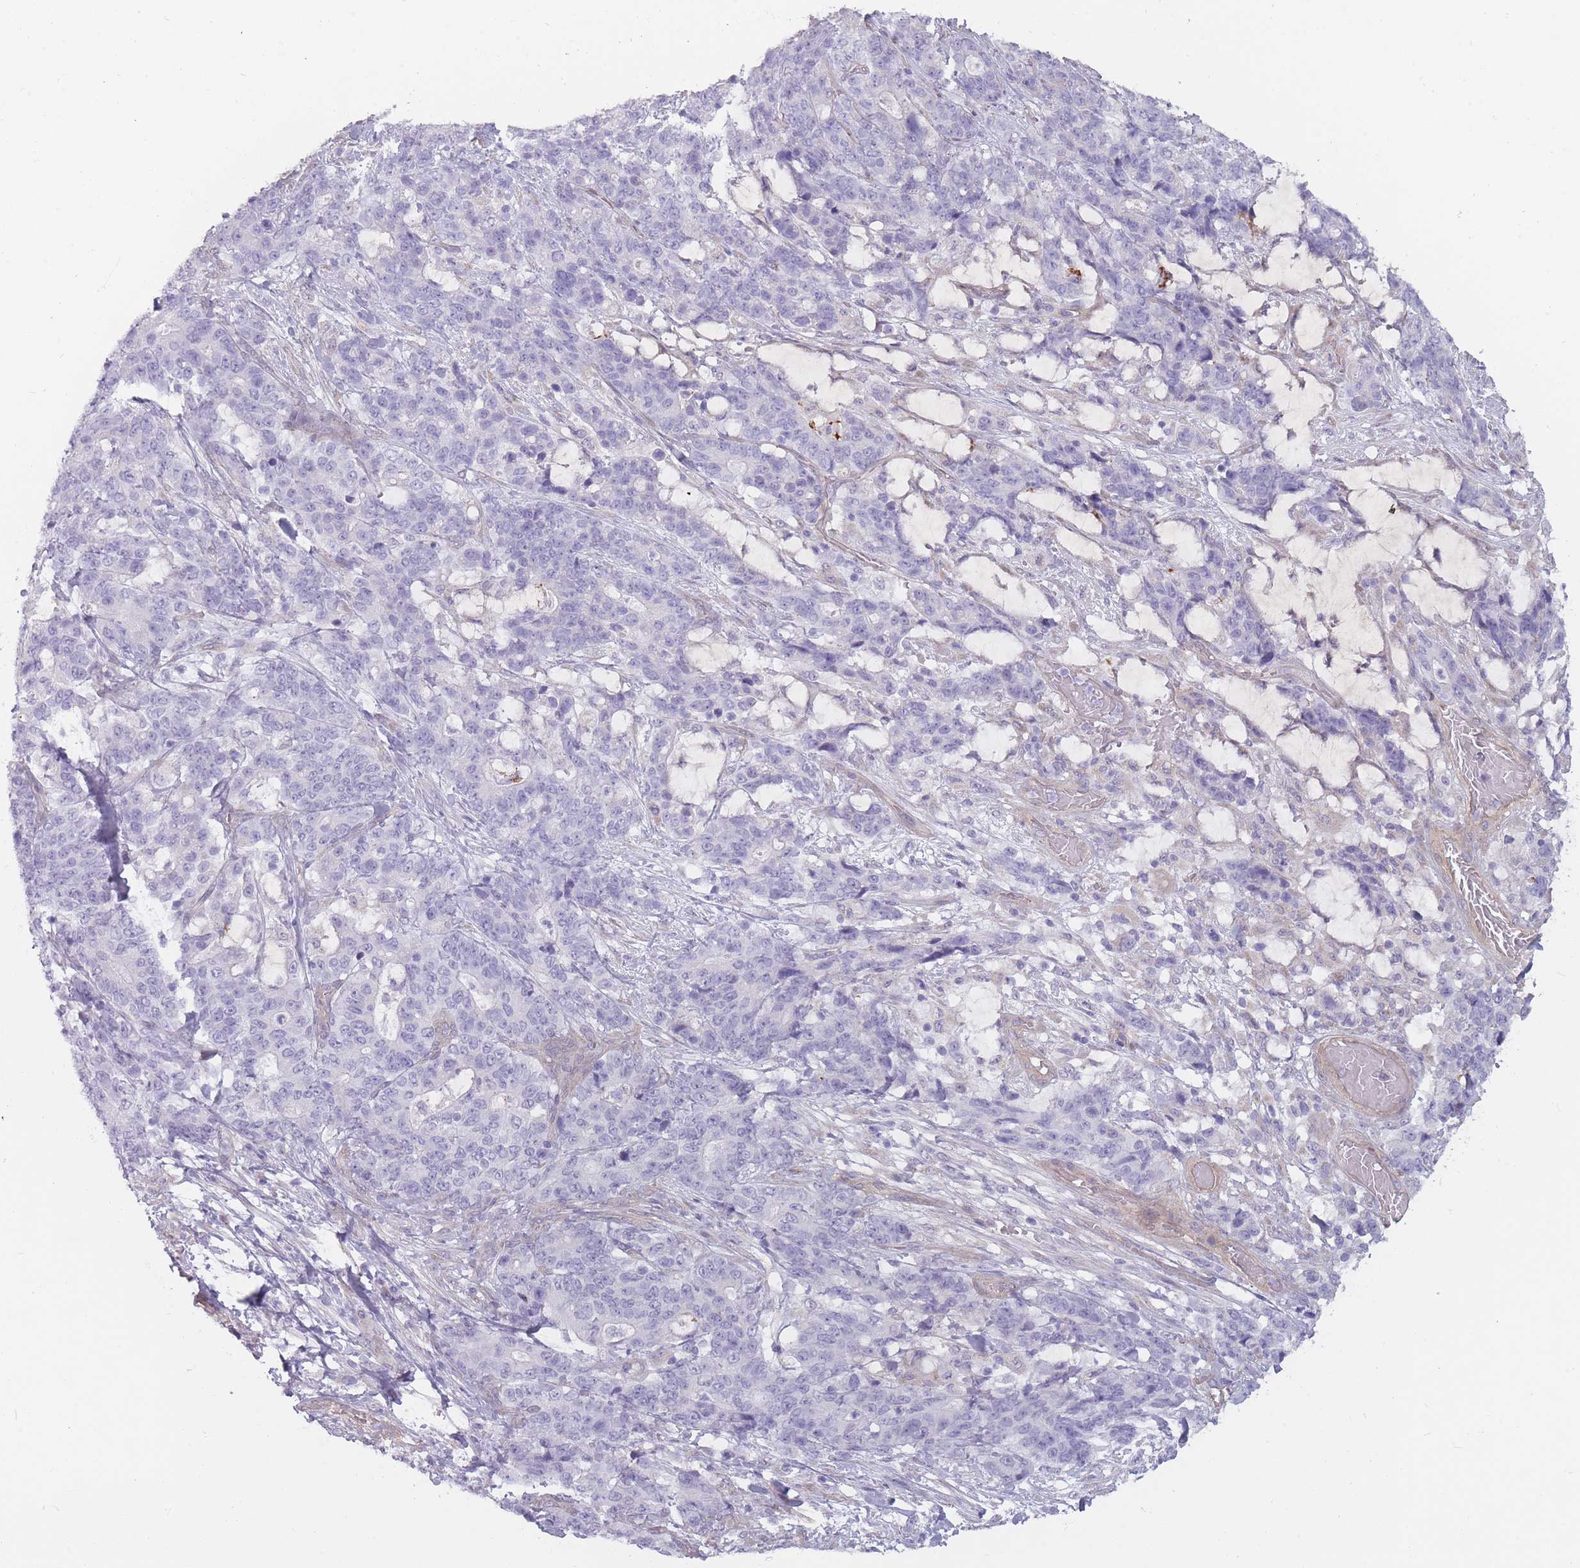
{"staining": {"intensity": "negative", "quantity": "none", "location": "none"}, "tissue": "stomach cancer", "cell_type": "Tumor cells", "image_type": "cancer", "snomed": [{"axis": "morphology", "description": "Normal tissue, NOS"}, {"axis": "morphology", "description": "Adenocarcinoma, NOS"}, {"axis": "topography", "description": "Stomach"}], "caption": "Immunohistochemistry photomicrograph of neoplastic tissue: stomach cancer stained with DAB (3,3'-diaminobenzidine) exhibits no significant protein expression in tumor cells. (Immunohistochemistry (ihc), brightfield microscopy, high magnification).", "gene": "PGRMC2", "patient": {"sex": "female", "age": 64}}